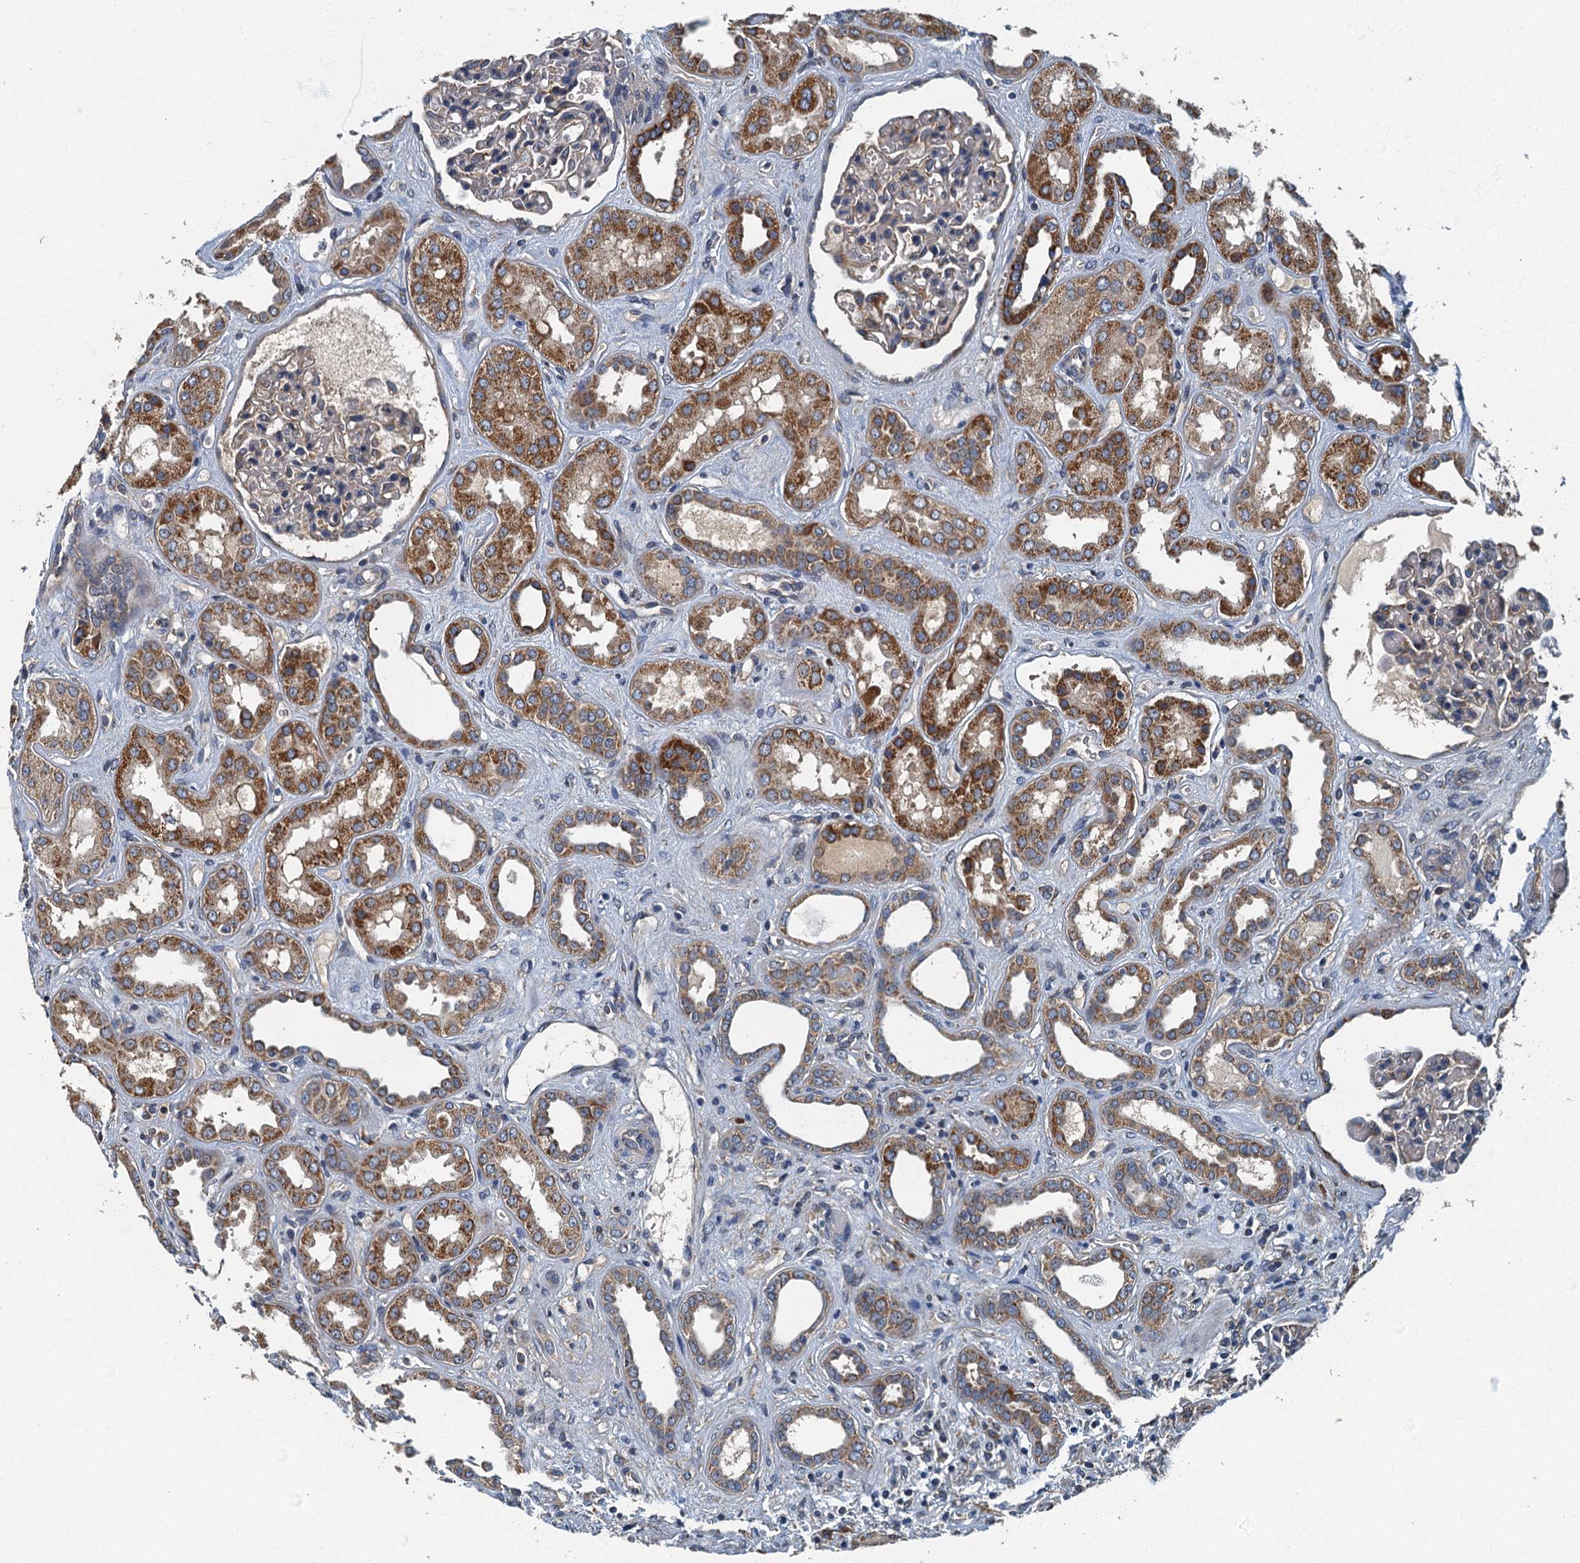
{"staining": {"intensity": "moderate", "quantity": "<25%", "location": "cytoplasmic/membranous"}, "tissue": "kidney", "cell_type": "Cells in glomeruli", "image_type": "normal", "snomed": [{"axis": "morphology", "description": "Normal tissue, NOS"}, {"axis": "topography", "description": "Kidney"}], "caption": "Human kidney stained for a protein (brown) reveals moderate cytoplasmic/membranous positive staining in approximately <25% of cells in glomeruli.", "gene": "DDX49", "patient": {"sex": "male", "age": 59}}